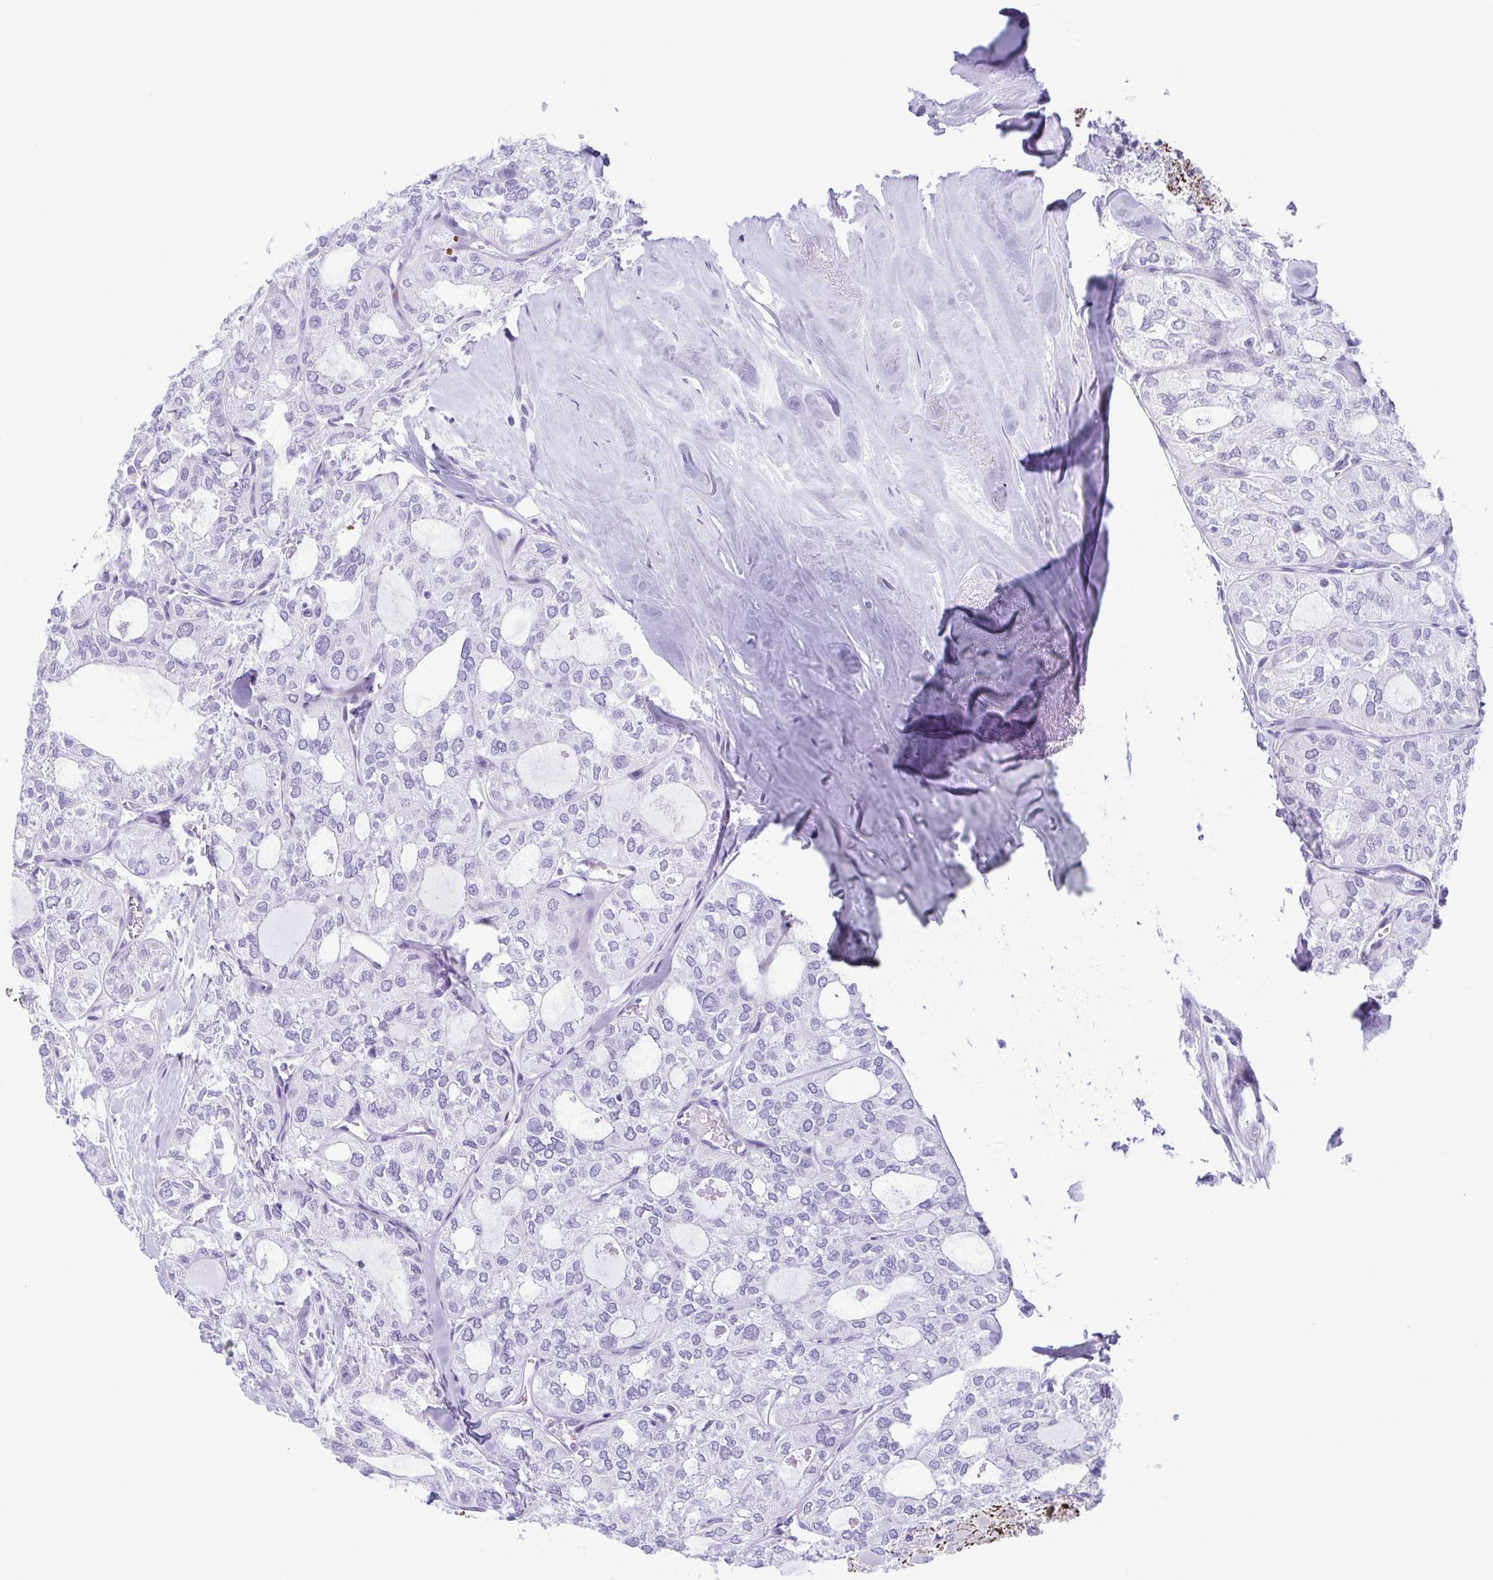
{"staining": {"intensity": "negative", "quantity": "none", "location": "none"}, "tissue": "thyroid cancer", "cell_type": "Tumor cells", "image_type": "cancer", "snomed": [{"axis": "morphology", "description": "Follicular adenoma carcinoma, NOS"}, {"axis": "topography", "description": "Thyroid gland"}], "caption": "Immunohistochemistry of human thyroid cancer exhibits no expression in tumor cells.", "gene": "TCEAL3", "patient": {"sex": "male", "age": 75}}